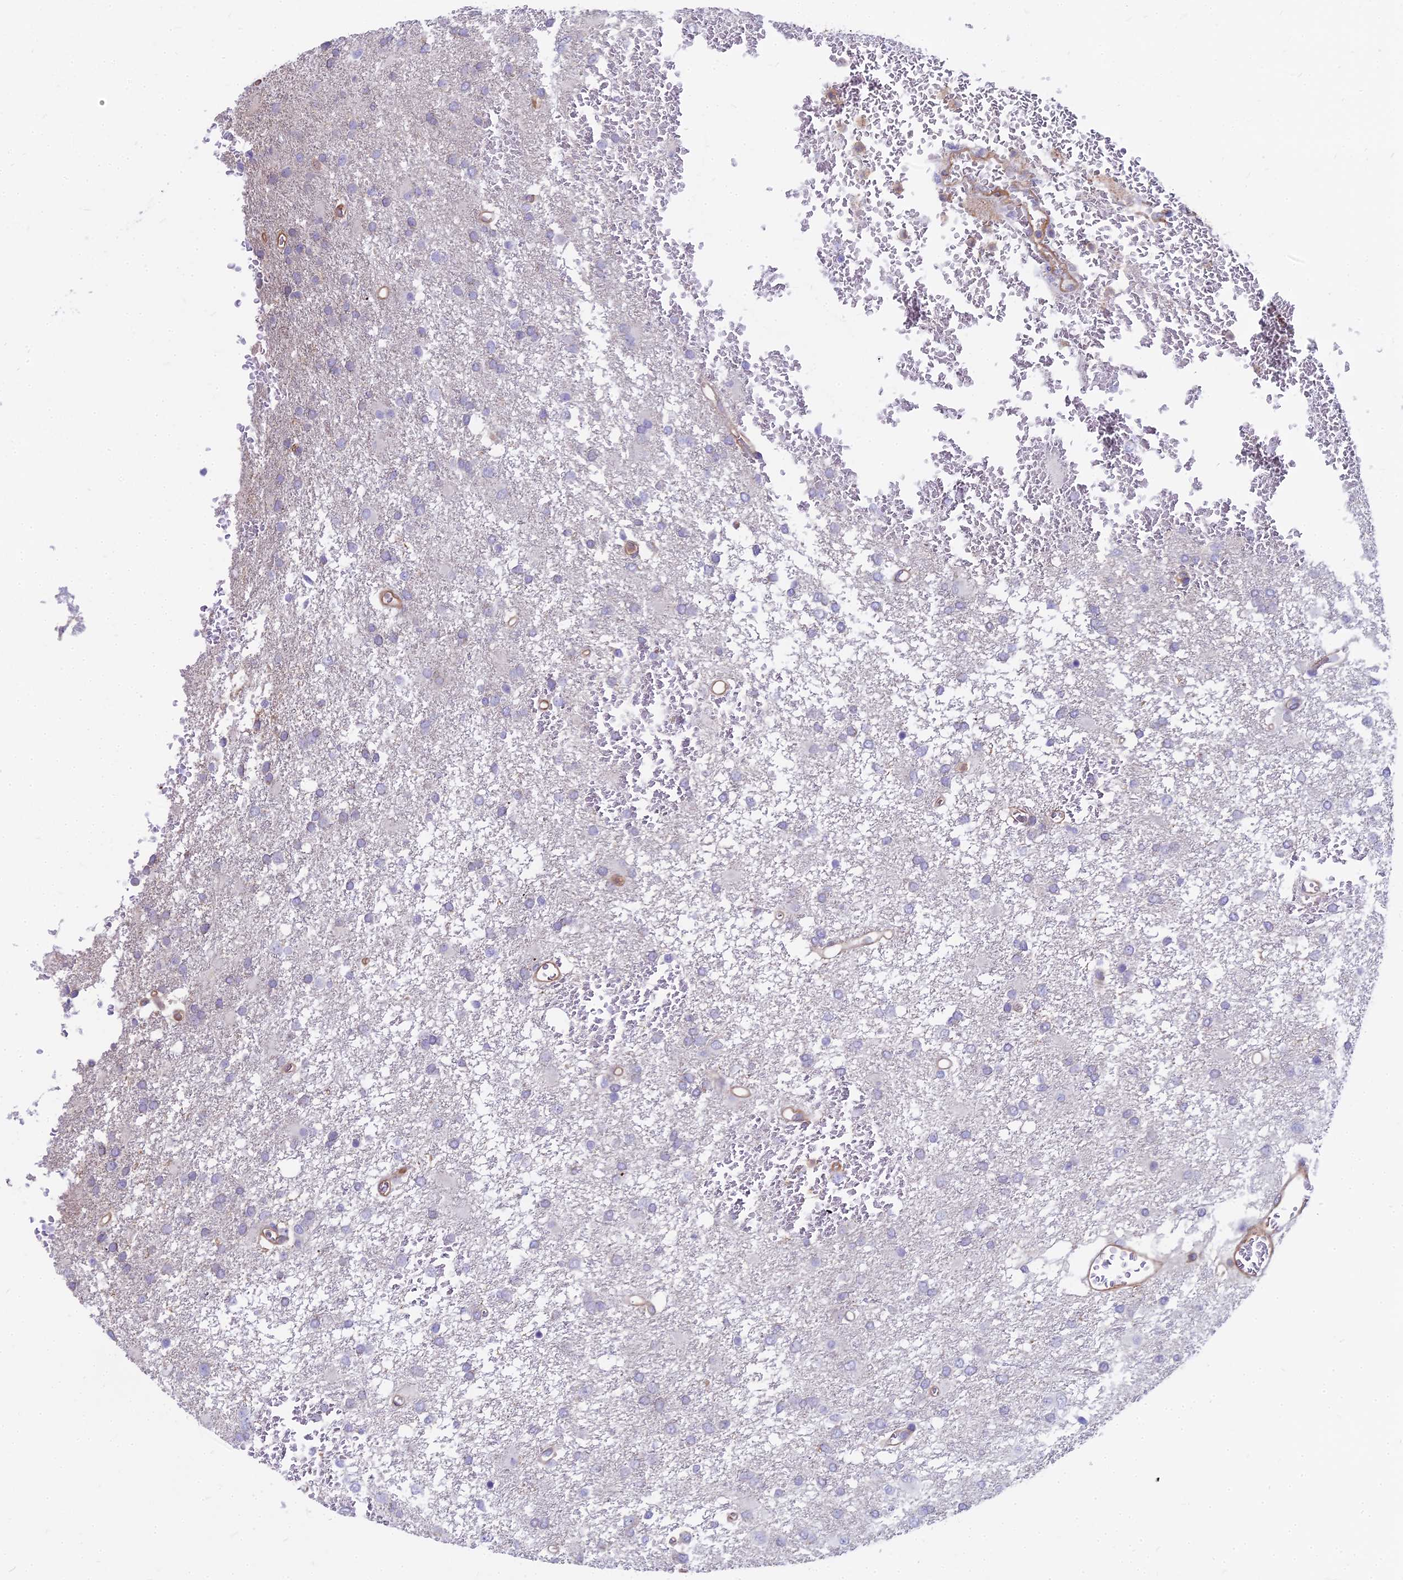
{"staining": {"intensity": "negative", "quantity": "none", "location": "none"}, "tissue": "glioma", "cell_type": "Tumor cells", "image_type": "cancer", "snomed": [{"axis": "morphology", "description": "Glioma, malignant, High grade"}, {"axis": "topography", "description": "Brain"}], "caption": "Tumor cells are negative for protein expression in human high-grade glioma (malignant).", "gene": "HLA-DOA", "patient": {"sex": "female", "age": 74}}